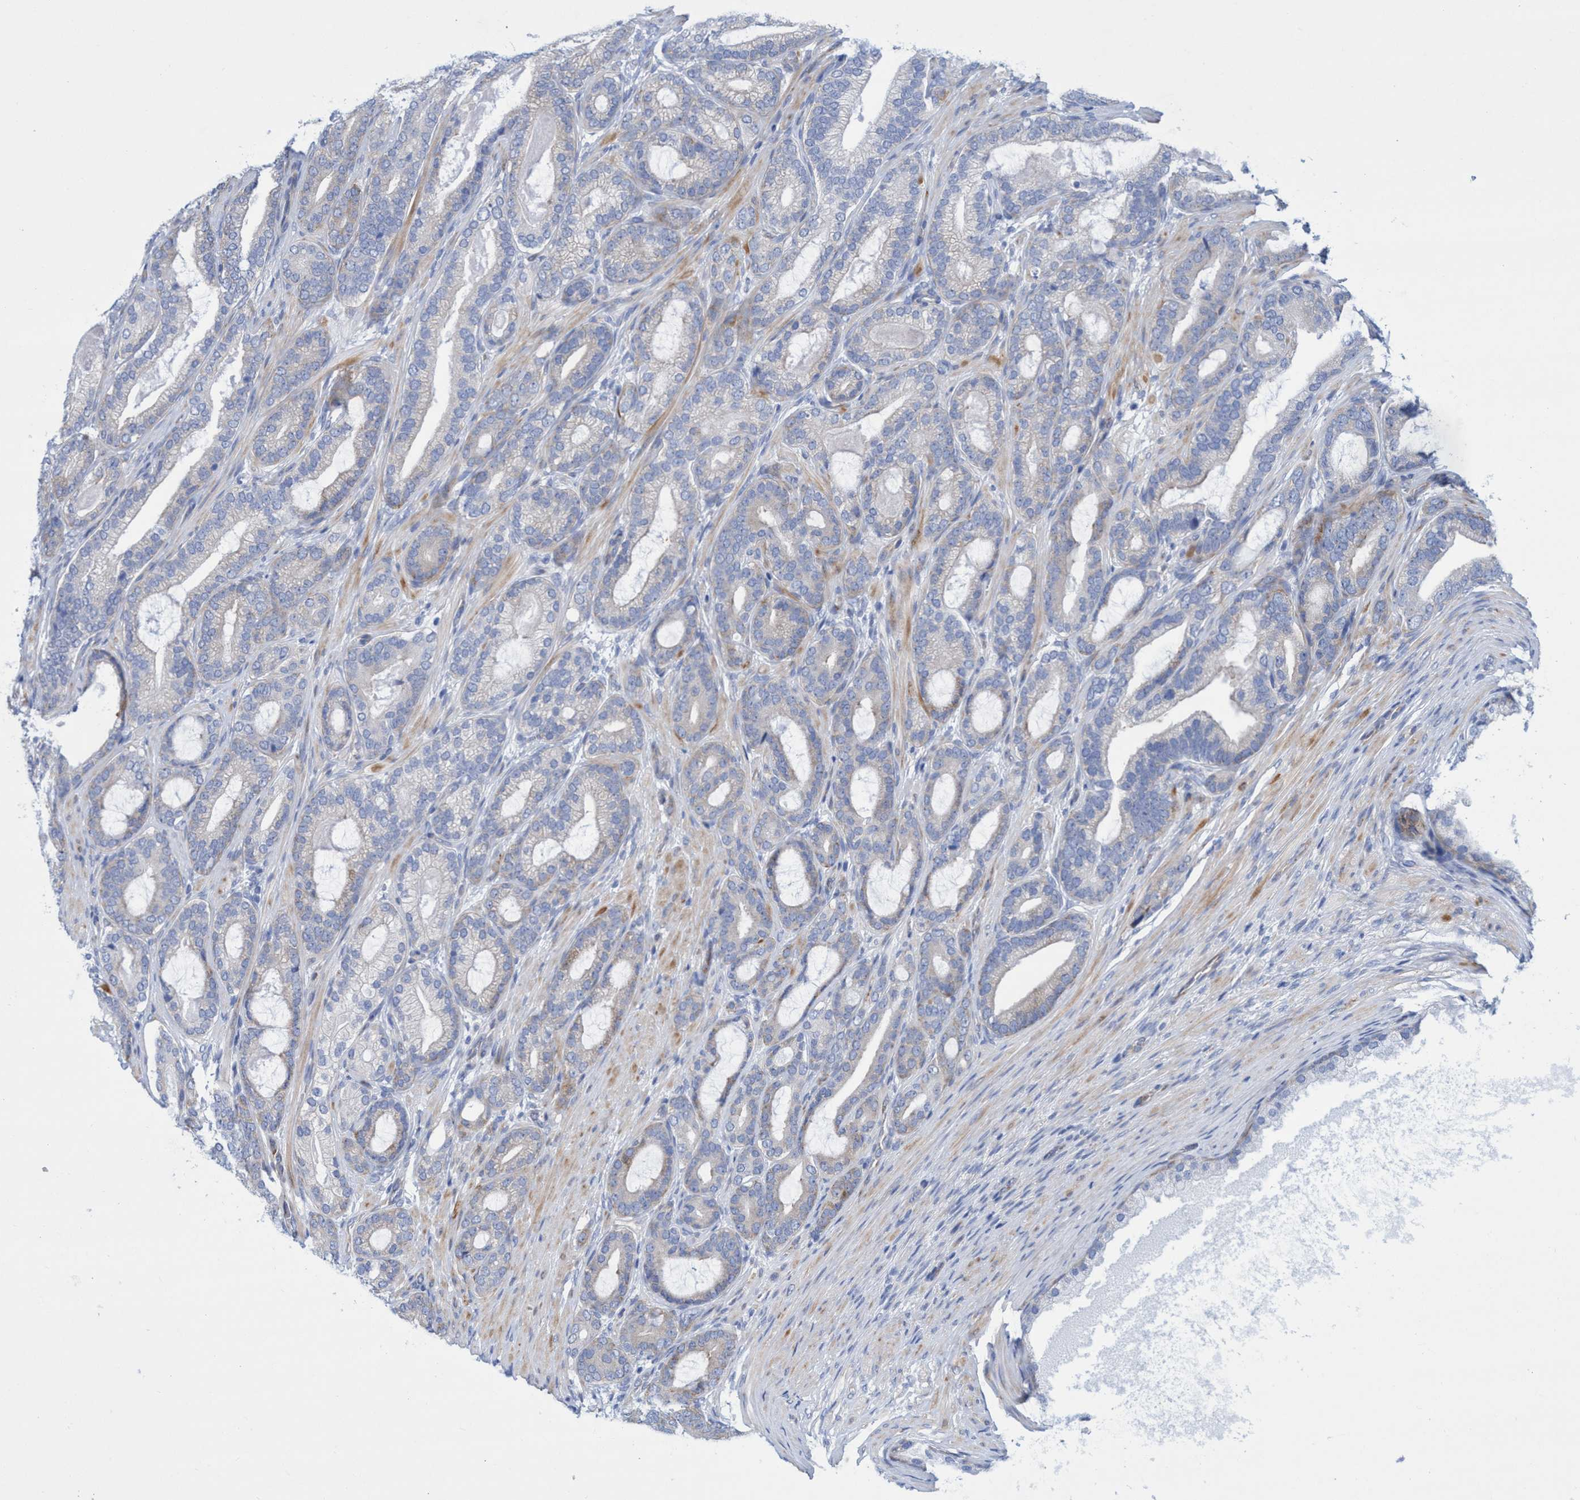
{"staining": {"intensity": "weak", "quantity": "<25%", "location": "cytoplasmic/membranous"}, "tissue": "prostate cancer", "cell_type": "Tumor cells", "image_type": "cancer", "snomed": [{"axis": "morphology", "description": "Adenocarcinoma, High grade"}, {"axis": "topography", "description": "Prostate"}], "caption": "Immunohistochemistry (IHC) of human prostate cancer (adenocarcinoma (high-grade)) demonstrates no staining in tumor cells. (DAB (3,3'-diaminobenzidine) immunohistochemistry (IHC) with hematoxylin counter stain).", "gene": "R3HCC1", "patient": {"sex": "male", "age": 60}}